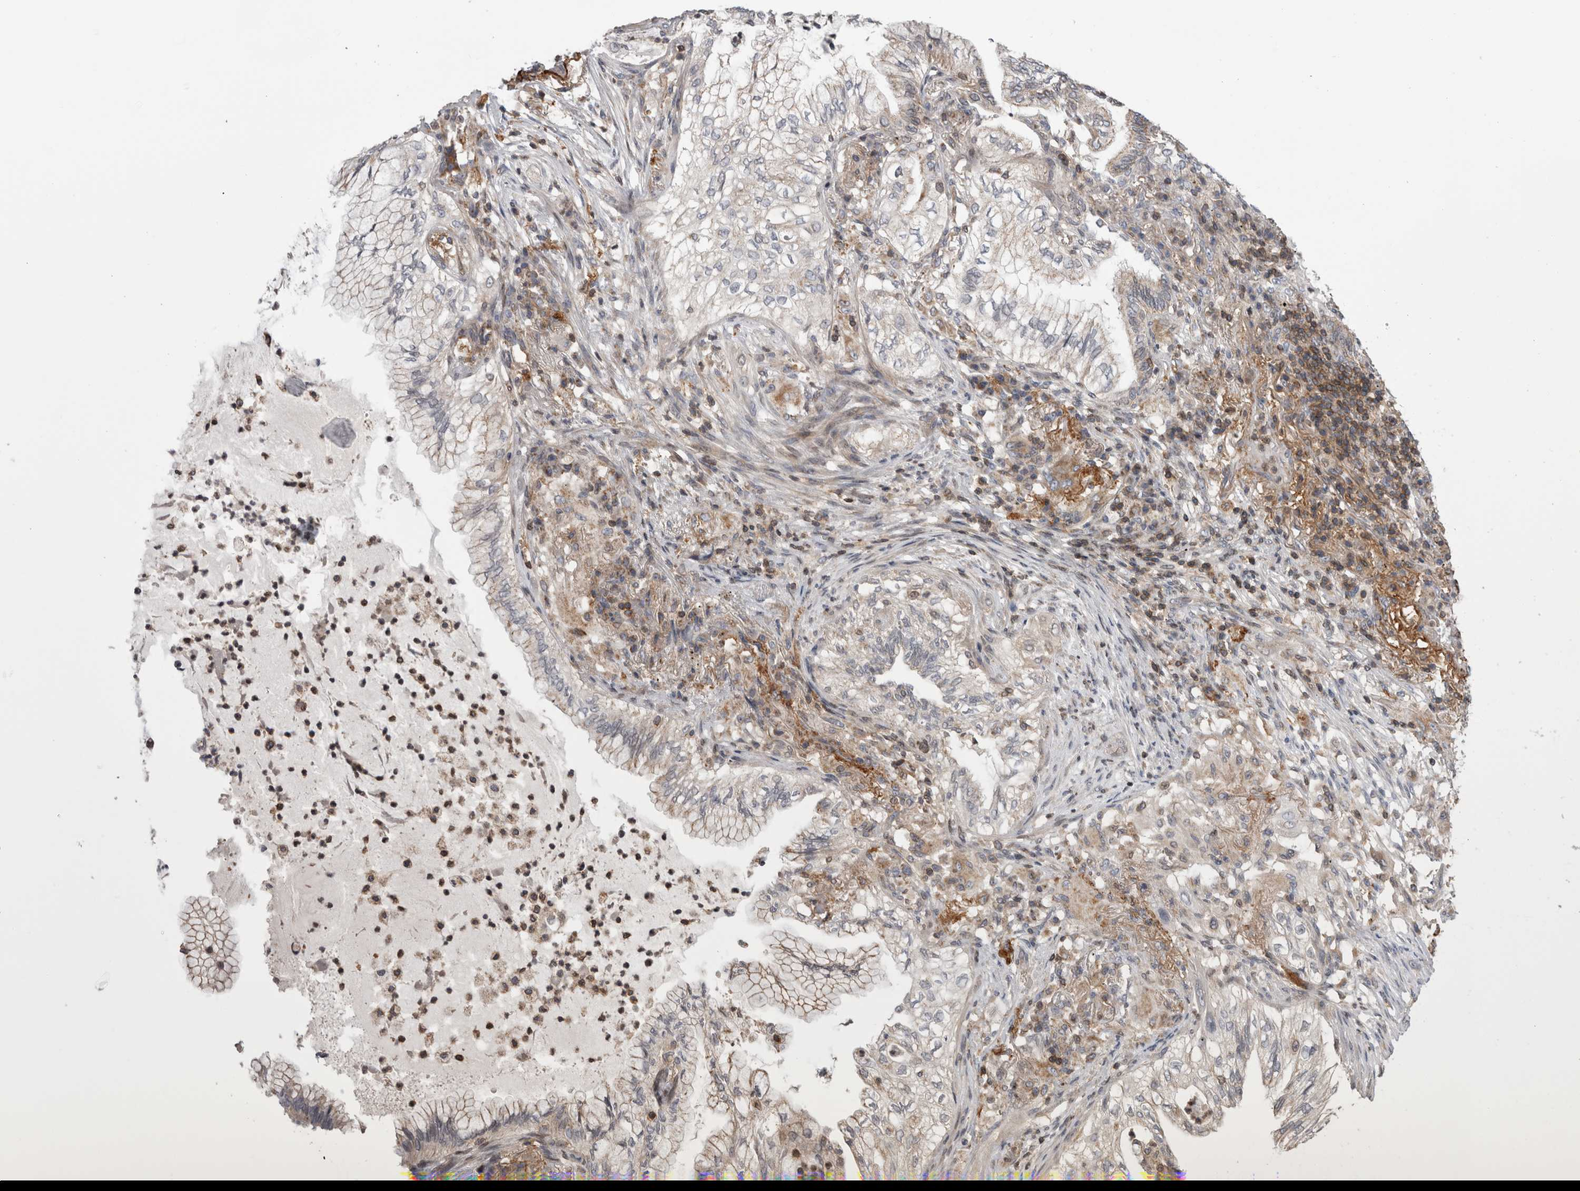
{"staining": {"intensity": "weak", "quantity": "<25%", "location": "cytoplasmic/membranous"}, "tissue": "lung cancer", "cell_type": "Tumor cells", "image_type": "cancer", "snomed": [{"axis": "morphology", "description": "Adenocarcinoma, NOS"}, {"axis": "topography", "description": "Lung"}], "caption": "This is an immunohistochemistry micrograph of adenocarcinoma (lung). There is no positivity in tumor cells.", "gene": "DARS2", "patient": {"sex": "female", "age": 70}}